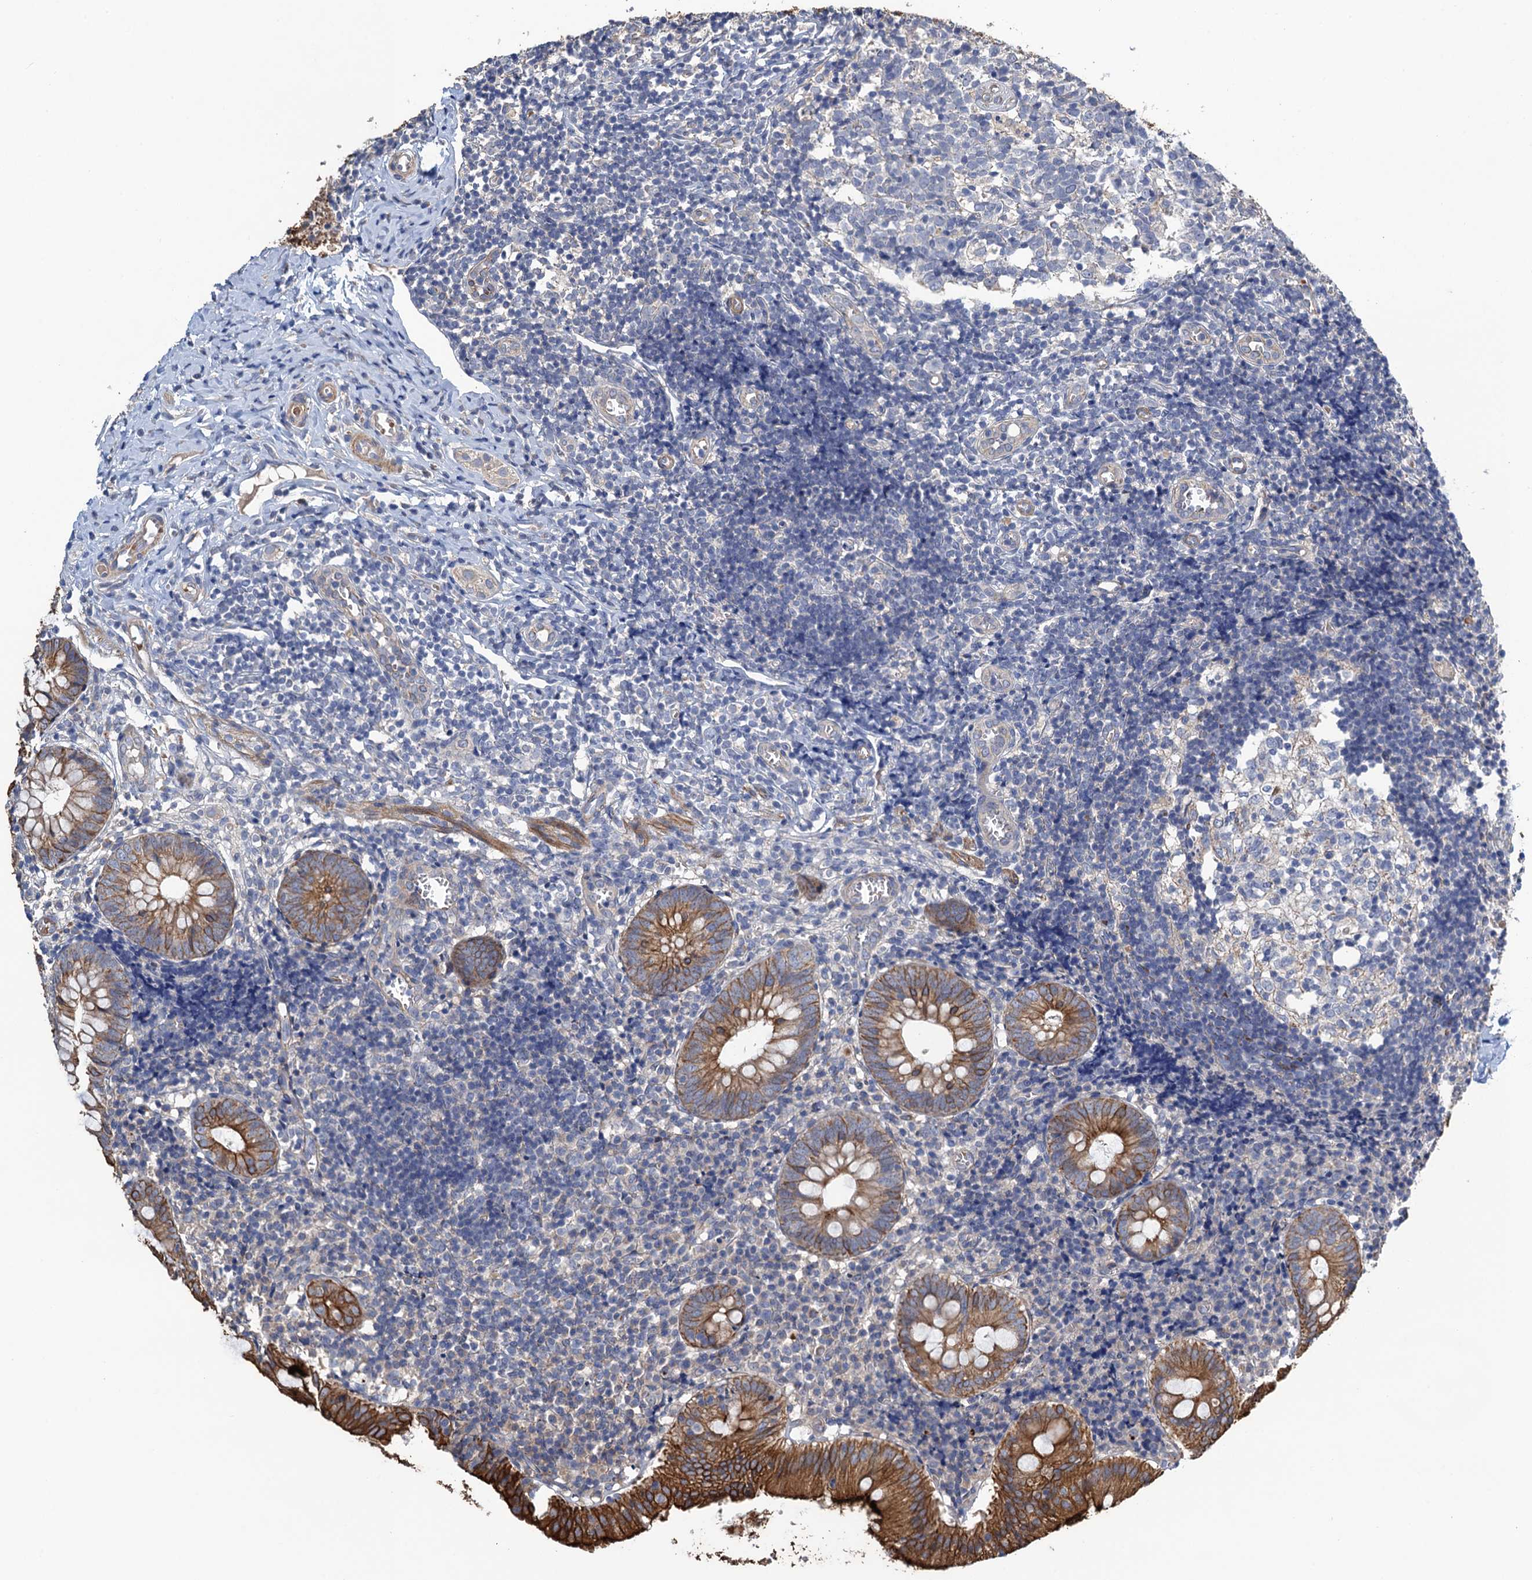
{"staining": {"intensity": "strong", "quantity": "25%-75%", "location": "cytoplasmic/membranous"}, "tissue": "appendix", "cell_type": "Glandular cells", "image_type": "normal", "snomed": [{"axis": "morphology", "description": "Normal tissue, NOS"}, {"axis": "topography", "description": "Appendix"}], "caption": "Immunohistochemistry (IHC) micrograph of unremarkable human appendix stained for a protein (brown), which exhibits high levels of strong cytoplasmic/membranous positivity in about 25%-75% of glandular cells.", "gene": "SMCO3", "patient": {"sex": "male", "age": 8}}